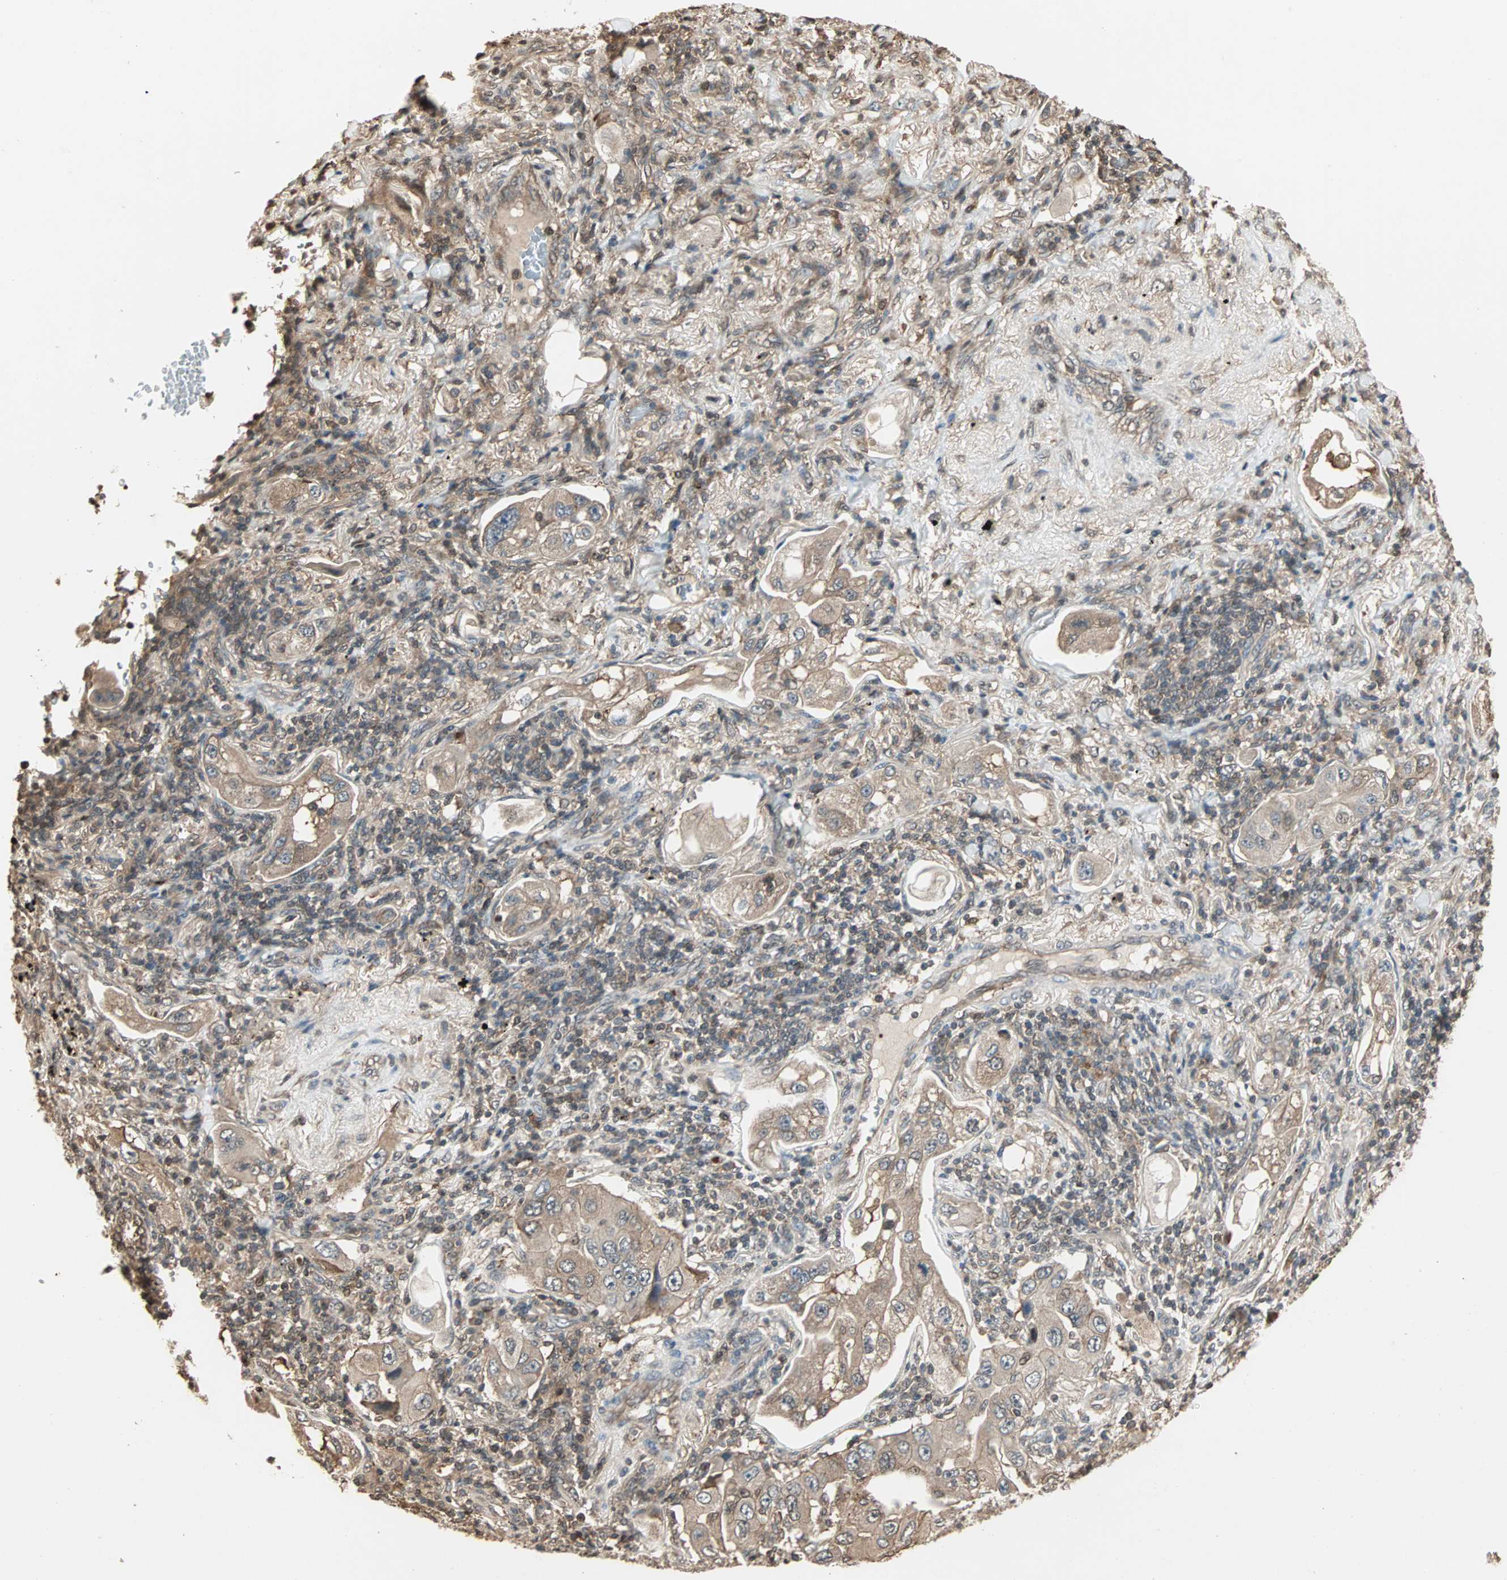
{"staining": {"intensity": "moderate", "quantity": ">75%", "location": "cytoplasmic/membranous"}, "tissue": "lung cancer", "cell_type": "Tumor cells", "image_type": "cancer", "snomed": [{"axis": "morphology", "description": "Adenocarcinoma, NOS"}, {"axis": "topography", "description": "Lung"}], "caption": "Immunohistochemistry (IHC) micrograph of neoplastic tissue: human lung adenocarcinoma stained using immunohistochemistry shows medium levels of moderate protein expression localized specifically in the cytoplasmic/membranous of tumor cells, appearing as a cytoplasmic/membranous brown color.", "gene": "DRG2", "patient": {"sex": "female", "age": 65}}